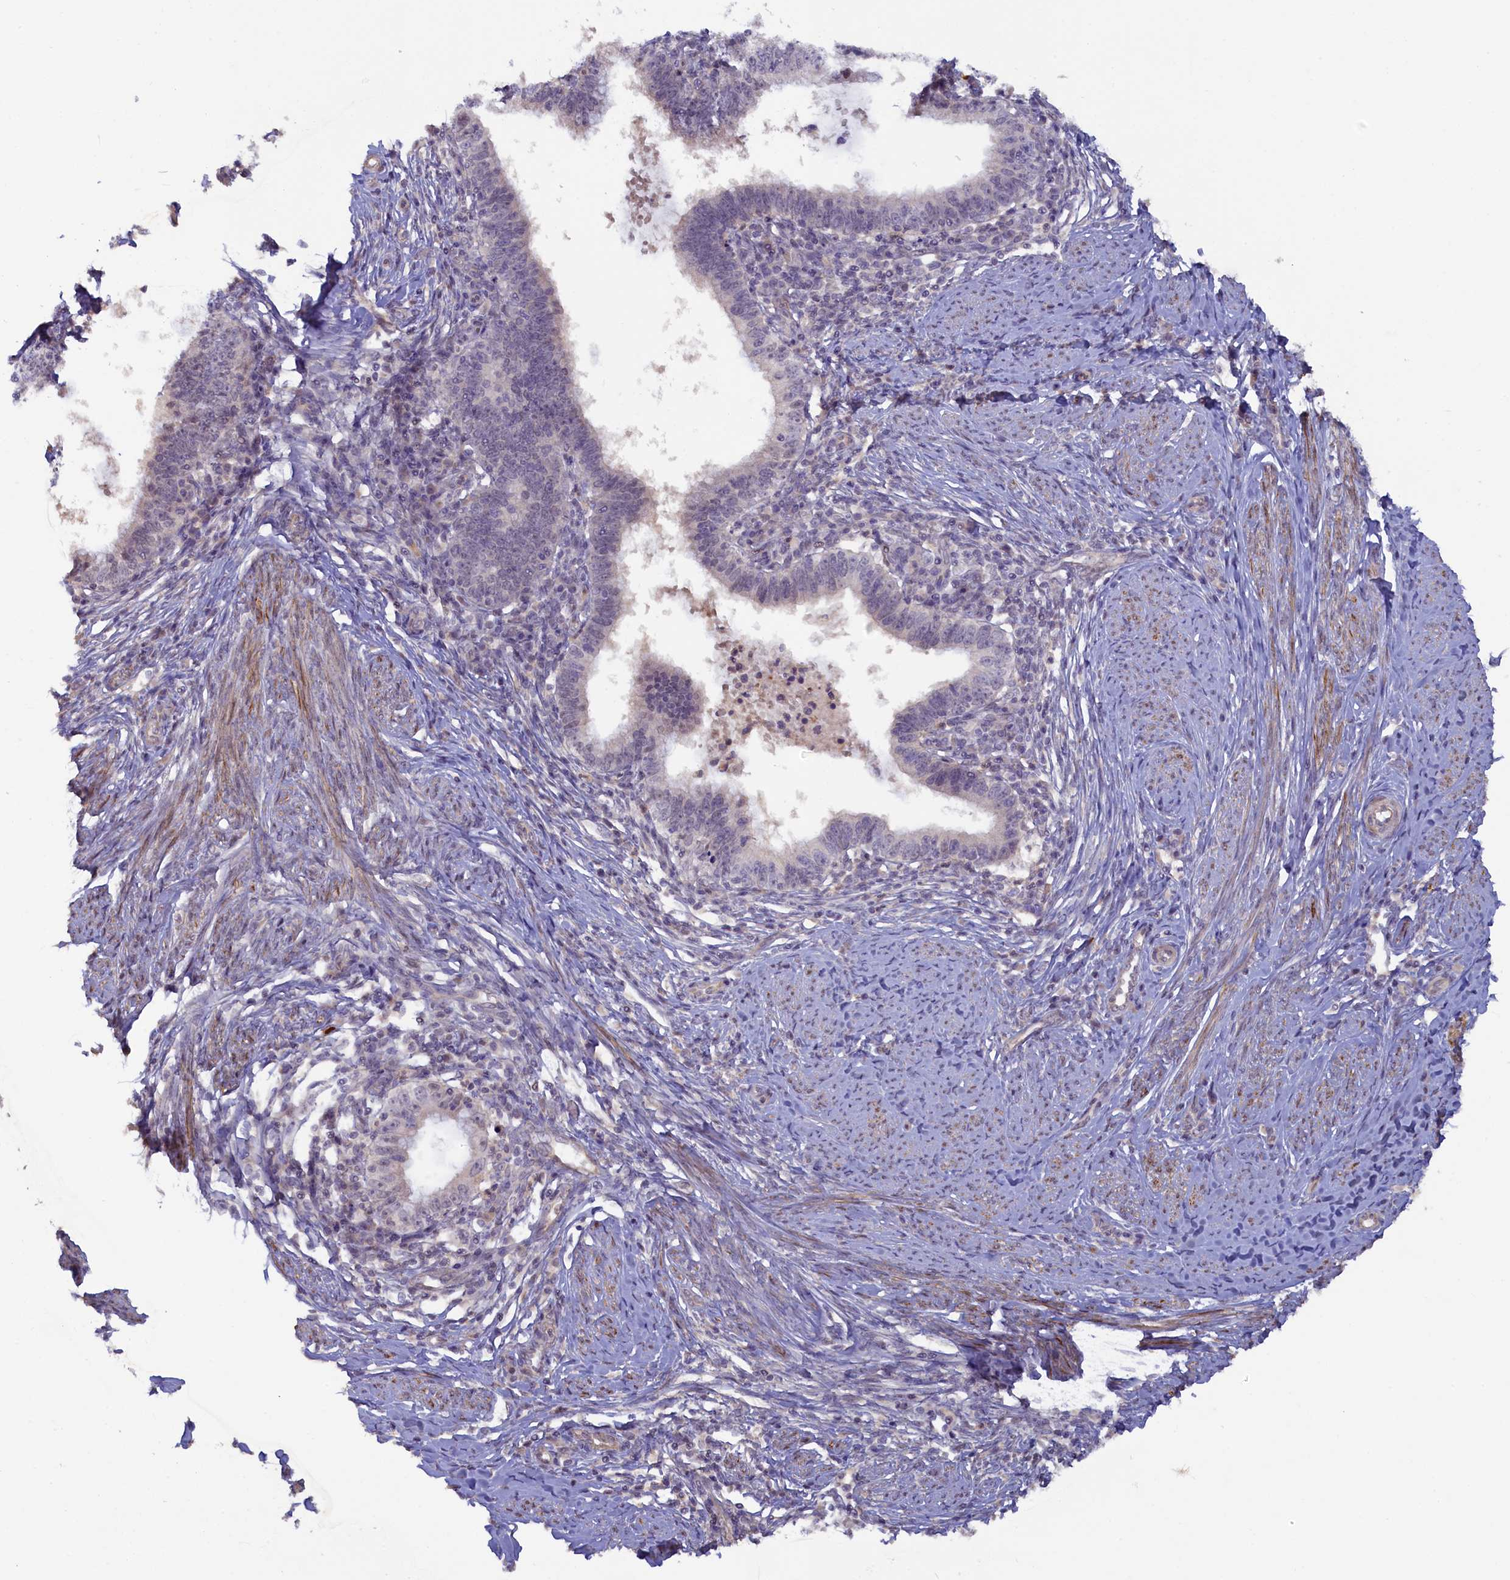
{"staining": {"intensity": "negative", "quantity": "none", "location": "none"}, "tissue": "cervical cancer", "cell_type": "Tumor cells", "image_type": "cancer", "snomed": [{"axis": "morphology", "description": "Adenocarcinoma, NOS"}, {"axis": "topography", "description": "Cervix"}], "caption": "Photomicrograph shows no significant protein positivity in tumor cells of cervical cancer (adenocarcinoma). Nuclei are stained in blue.", "gene": "MYO16", "patient": {"sex": "female", "age": 36}}